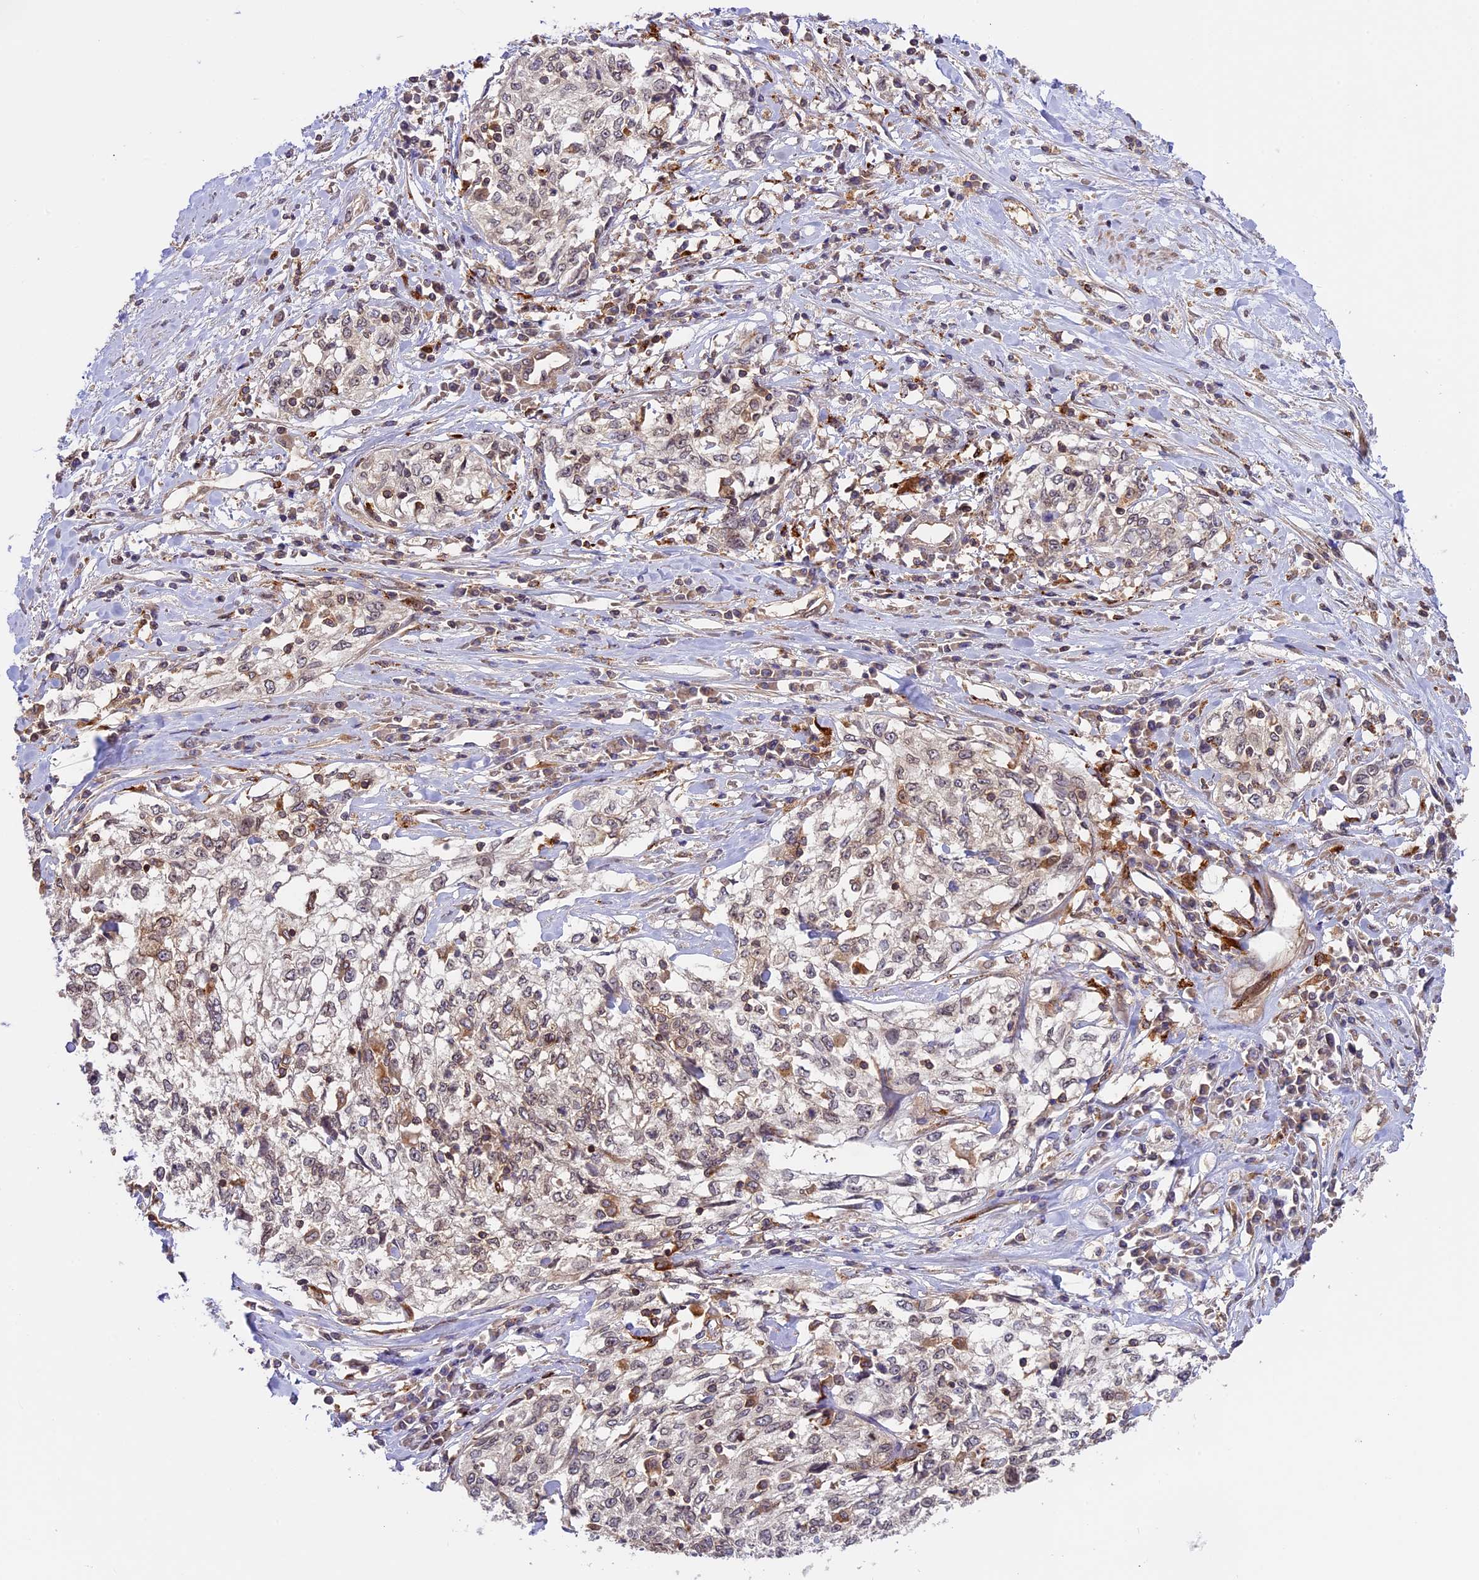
{"staining": {"intensity": "negative", "quantity": "none", "location": "none"}, "tissue": "cervical cancer", "cell_type": "Tumor cells", "image_type": "cancer", "snomed": [{"axis": "morphology", "description": "Squamous cell carcinoma, NOS"}, {"axis": "topography", "description": "Cervix"}], "caption": "Squamous cell carcinoma (cervical) was stained to show a protein in brown. There is no significant positivity in tumor cells.", "gene": "DGKH", "patient": {"sex": "female", "age": 57}}